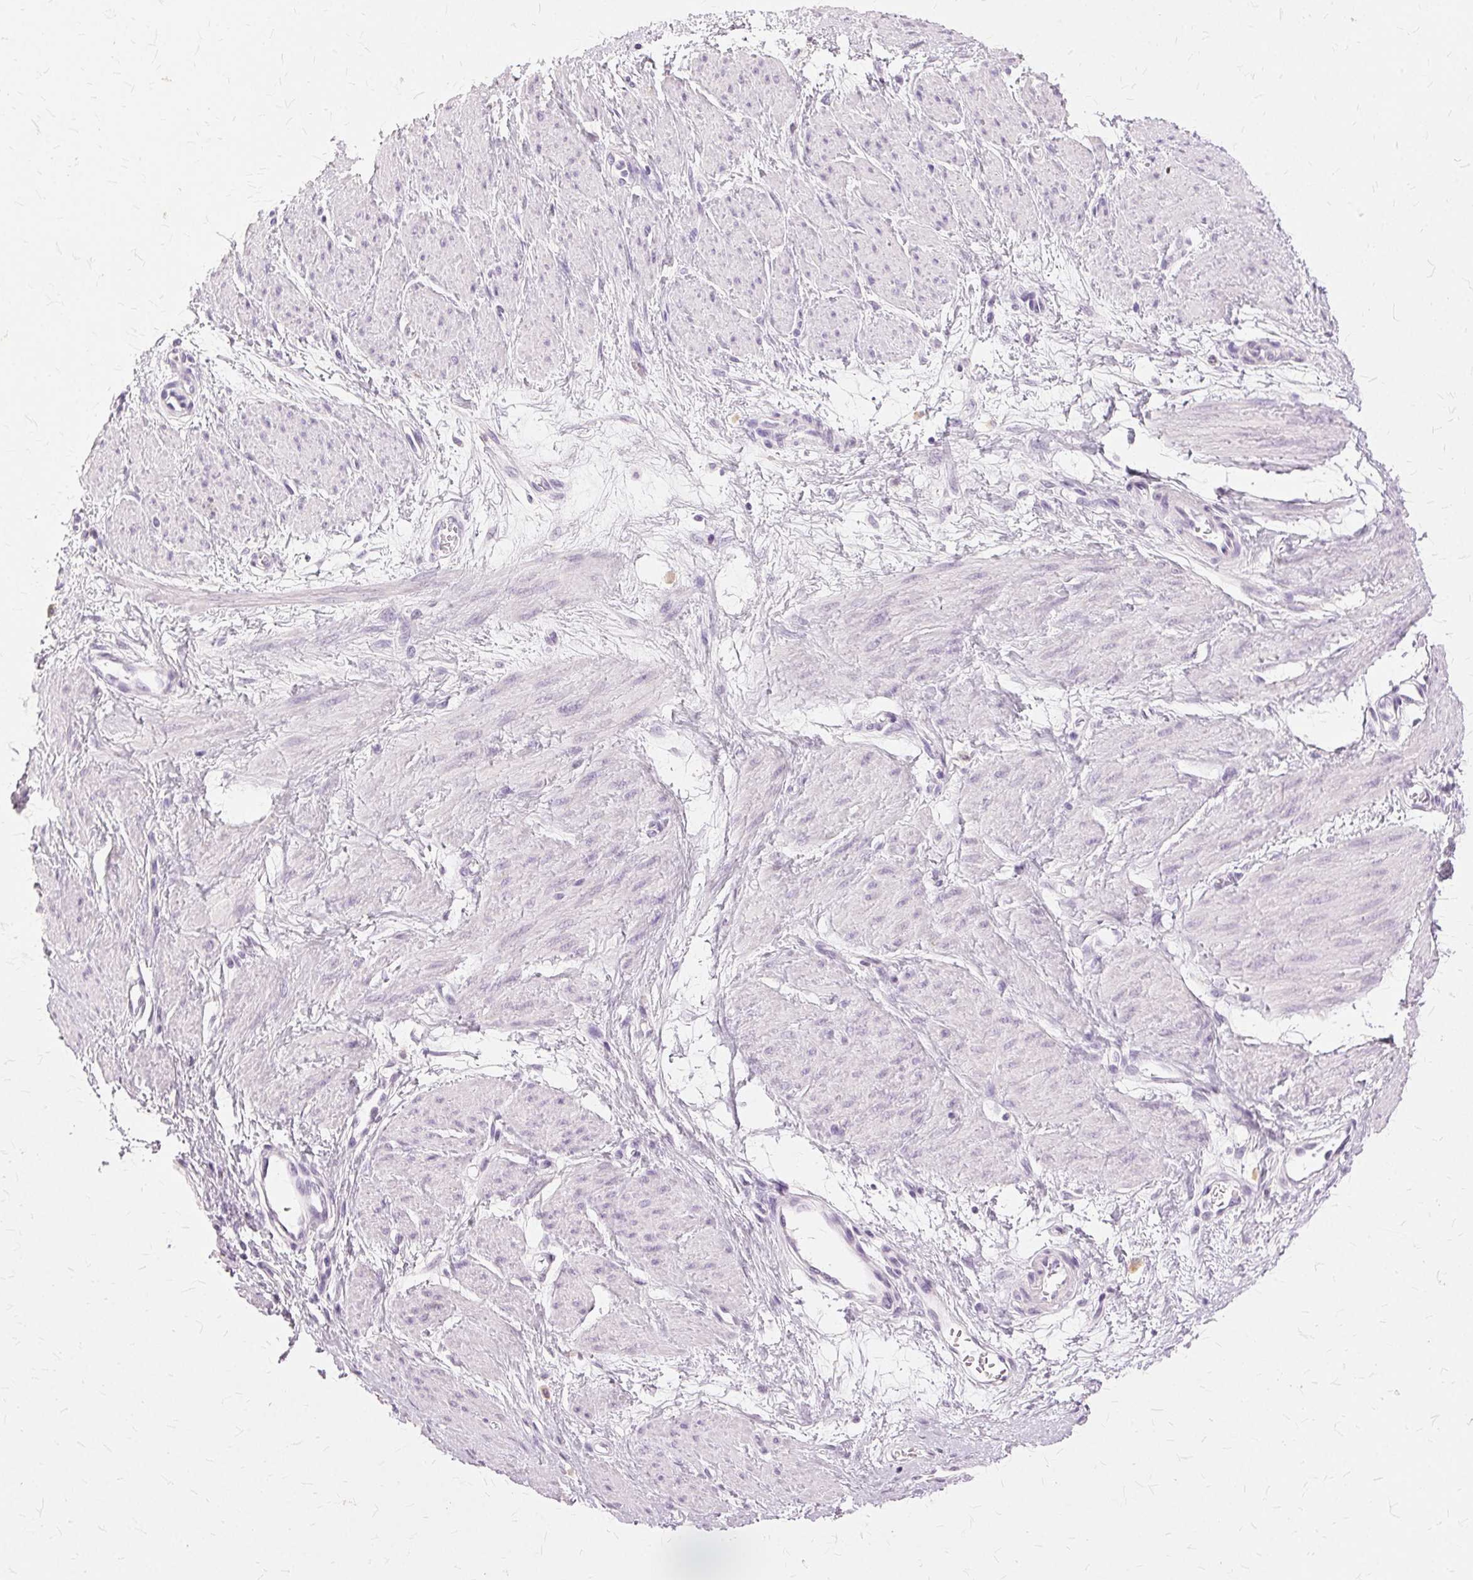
{"staining": {"intensity": "negative", "quantity": "none", "location": "none"}, "tissue": "smooth muscle", "cell_type": "Smooth muscle cells", "image_type": "normal", "snomed": [{"axis": "morphology", "description": "Normal tissue, NOS"}, {"axis": "topography", "description": "Smooth muscle"}, {"axis": "topography", "description": "Uterus"}], "caption": "Smooth muscle cells show no significant expression in unremarkable smooth muscle. (DAB immunohistochemistry visualized using brightfield microscopy, high magnification).", "gene": "SLC45A3", "patient": {"sex": "female", "age": 39}}